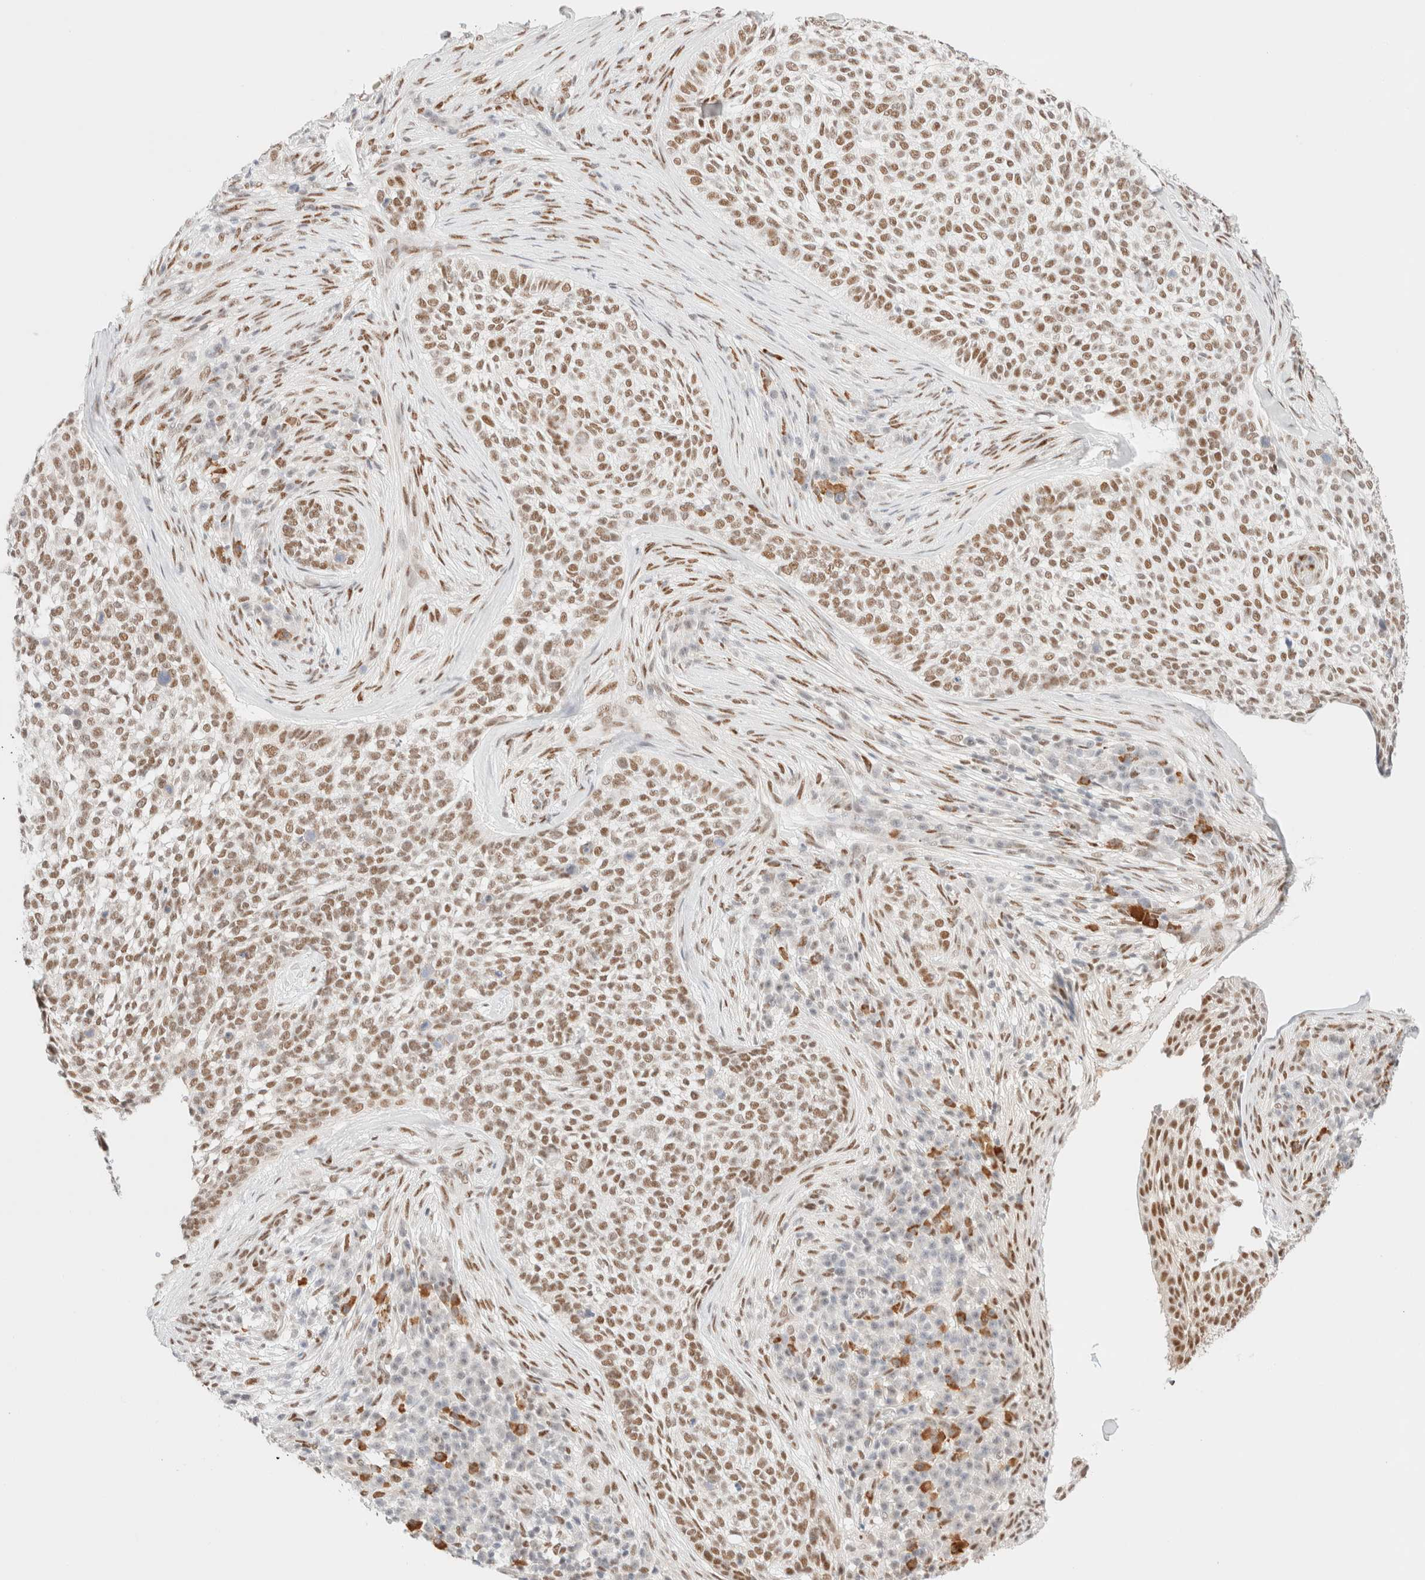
{"staining": {"intensity": "moderate", "quantity": ">75%", "location": "nuclear"}, "tissue": "skin cancer", "cell_type": "Tumor cells", "image_type": "cancer", "snomed": [{"axis": "morphology", "description": "Basal cell carcinoma"}, {"axis": "topography", "description": "Skin"}], "caption": "A brown stain highlights moderate nuclear positivity of a protein in human skin cancer (basal cell carcinoma) tumor cells.", "gene": "CIC", "patient": {"sex": "female", "age": 64}}